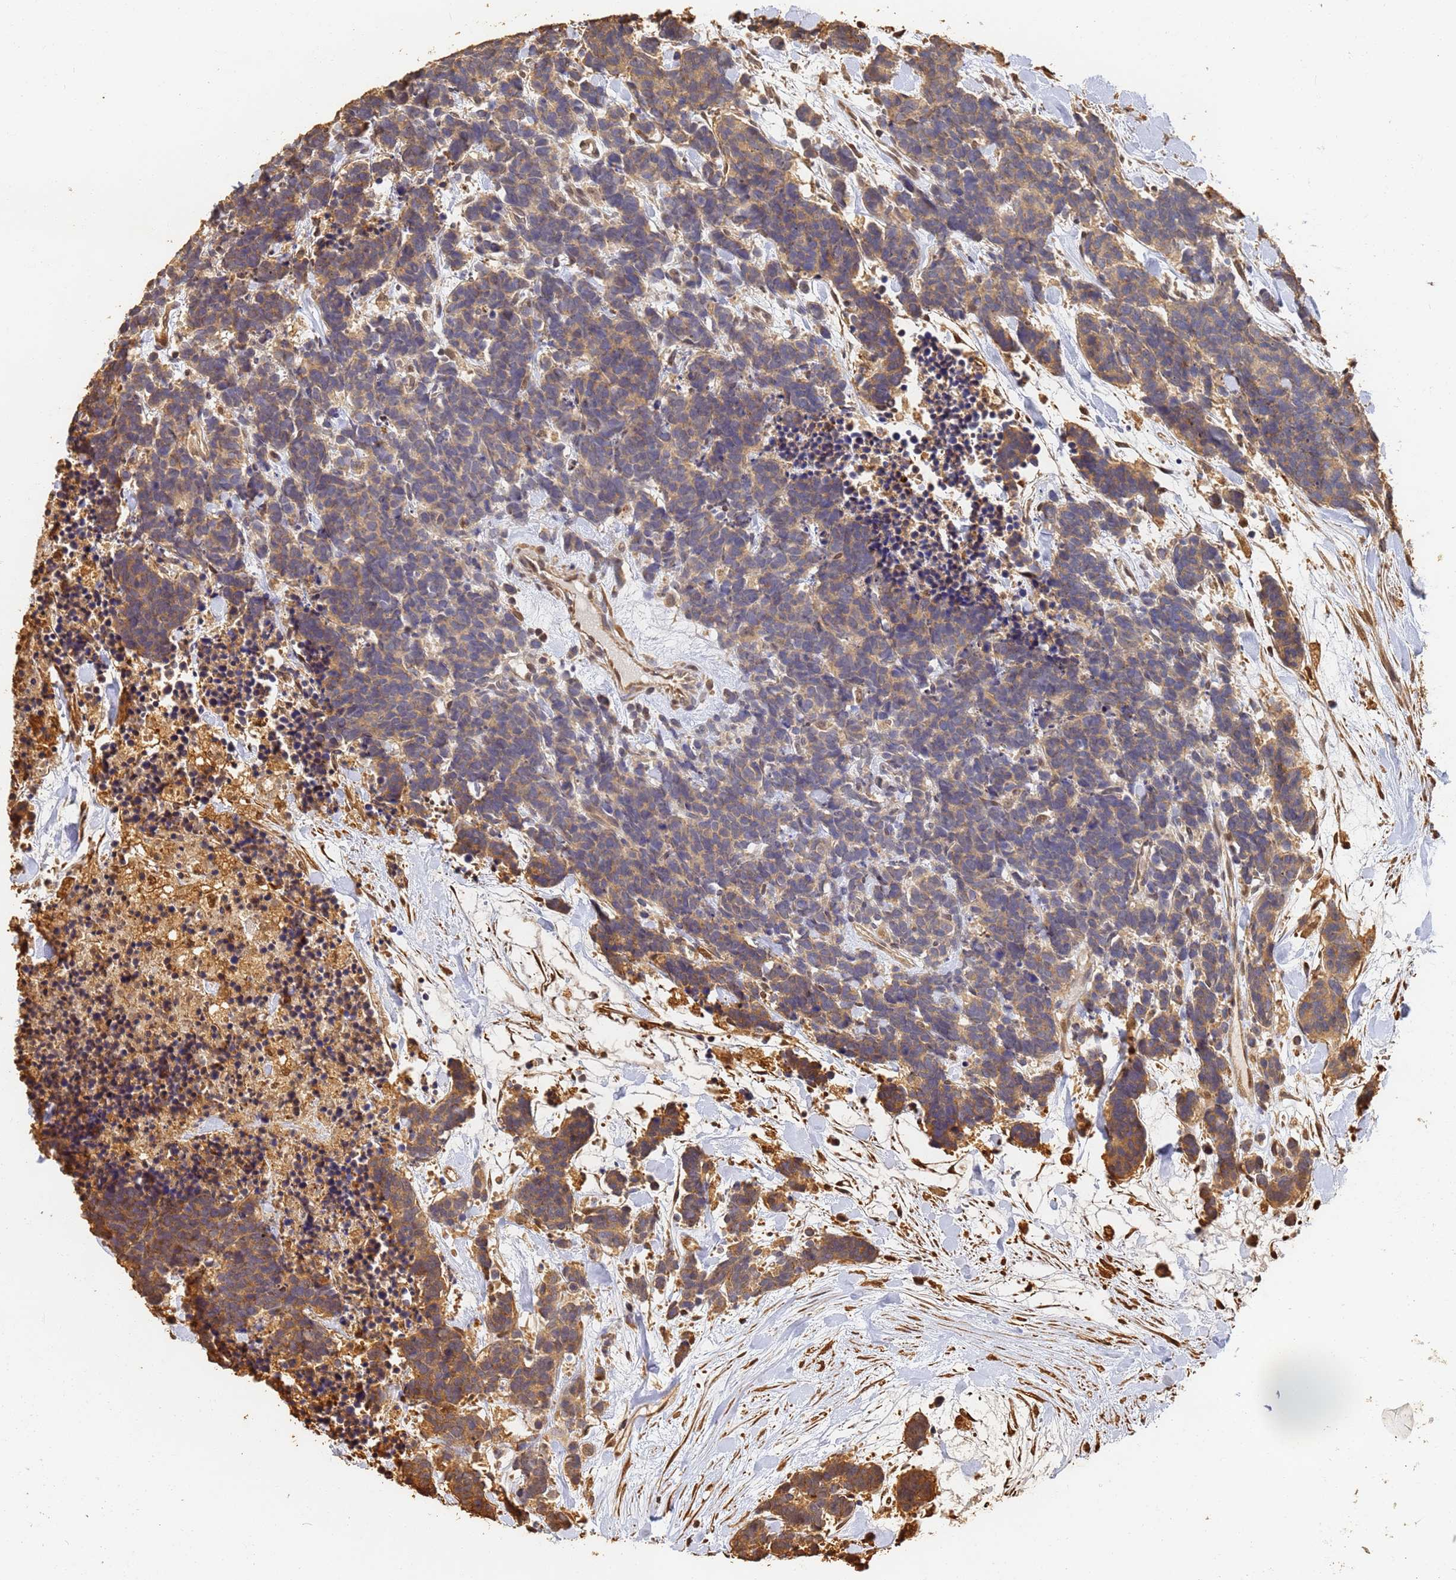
{"staining": {"intensity": "moderate", "quantity": "25%-75%", "location": "cytoplasmic/membranous"}, "tissue": "carcinoid", "cell_type": "Tumor cells", "image_type": "cancer", "snomed": [{"axis": "morphology", "description": "Carcinoma, NOS"}, {"axis": "morphology", "description": "Carcinoid, malignant, NOS"}, {"axis": "topography", "description": "Prostate"}], "caption": "Carcinoid was stained to show a protein in brown. There is medium levels of moderate cytoplasmic/membranous positivity in about 25%-75% of tumor cells.", "gene": "JAK2", "patient": {"sex": "male", "age": 57}}